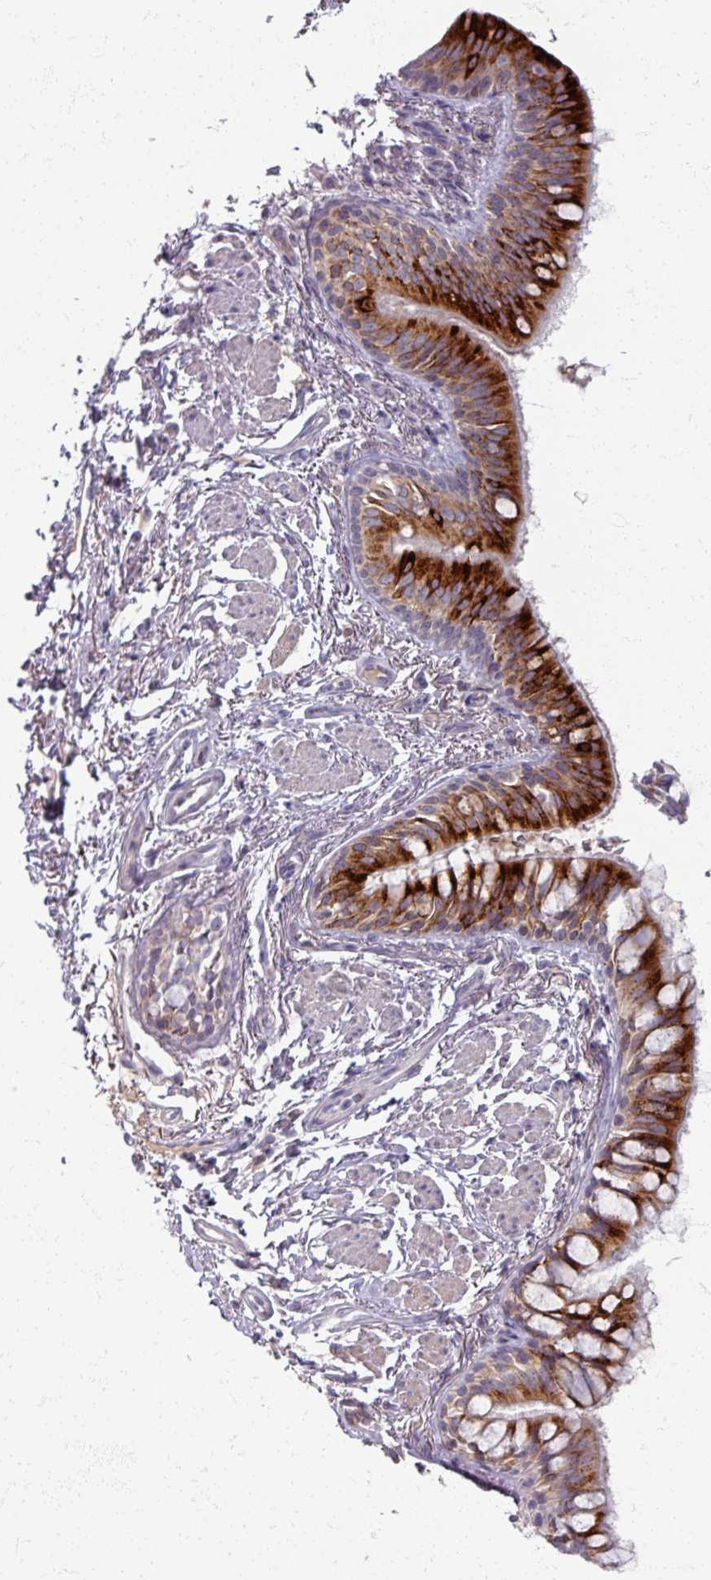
{"staining": {"intensity": "strong", "quantity": ">75%", "location": "cytoplasmic/membranous"}, "tissue": "bronchus", "cell_type": "Respiratory epithelial cells", "image_type": "normal", "snomed": [{"axis": "morphology", "description": "Normal tissue, NOS"}, {"axis": "topography", "description": "Bronchus"}], "caption": "High-magnification brightfield microscopy of benign bronchus stained with DAB (3,3'-diaminobenzidine) (brown) and counterstained with hematoxylin (blue). respiratory epithelial cells exhibit strong cytoplasmic/membranous staining is seen in approximately>75% of cells.", "gene": "TTLL7", "patient": {"sex": "male", "age": 70}}